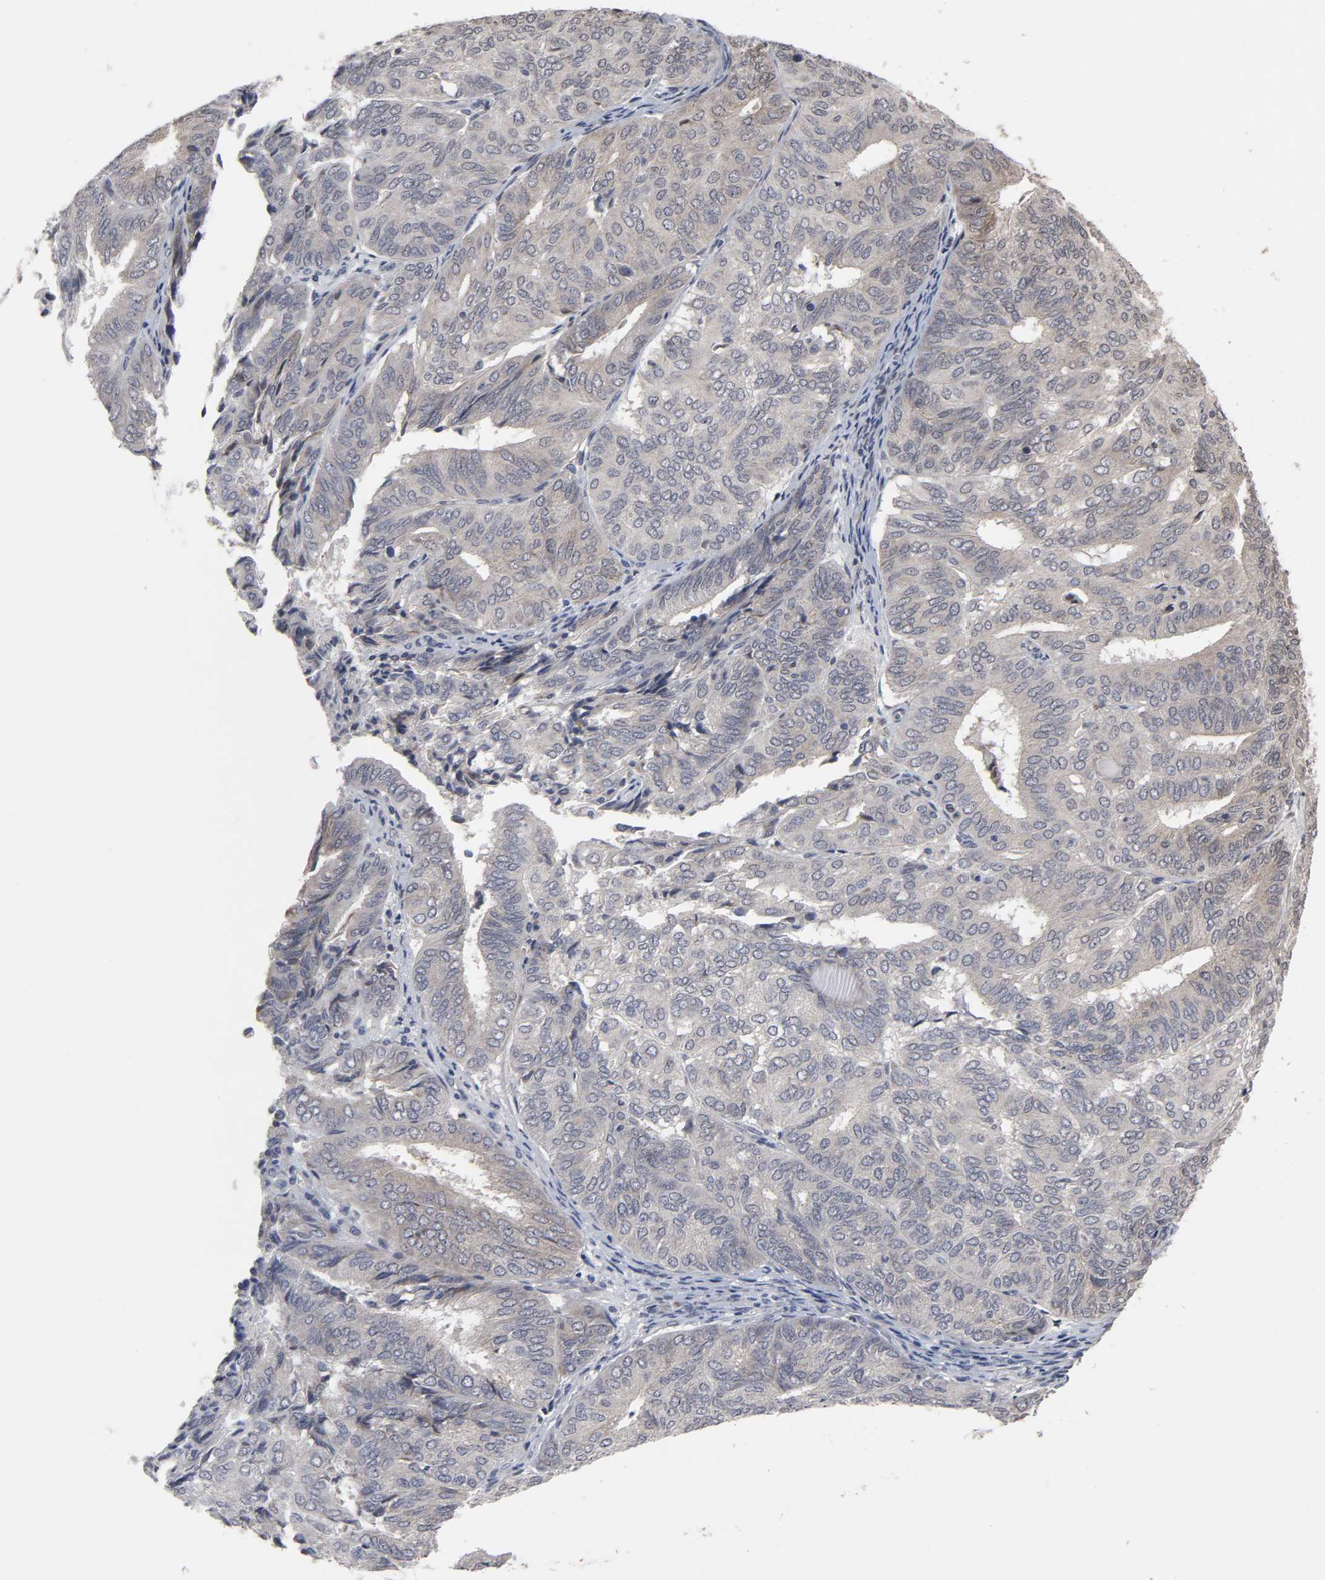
{"staining": {"intensity": "moderate", "quantity": "25%-75%", "location": "cytoplasmic/membranous"}, "tissue": "endometrial cancer", "cell_type": "Tumor cells", "image_type": "cancer", "snomed": [{"axis": "morphology", "description": "Adenocarcinoma, NOS"}, {"axis": "topography", "description": "Uterus"}], "caption": "Endometrial adenocarcinoma stained with immunohistochemistry demonstrates moderate cytoplasmic/membranous expression in about 25%-75% of tumor cells.", "gene": "HNF4A", "patient": {"sex": "female", "age": 60}}